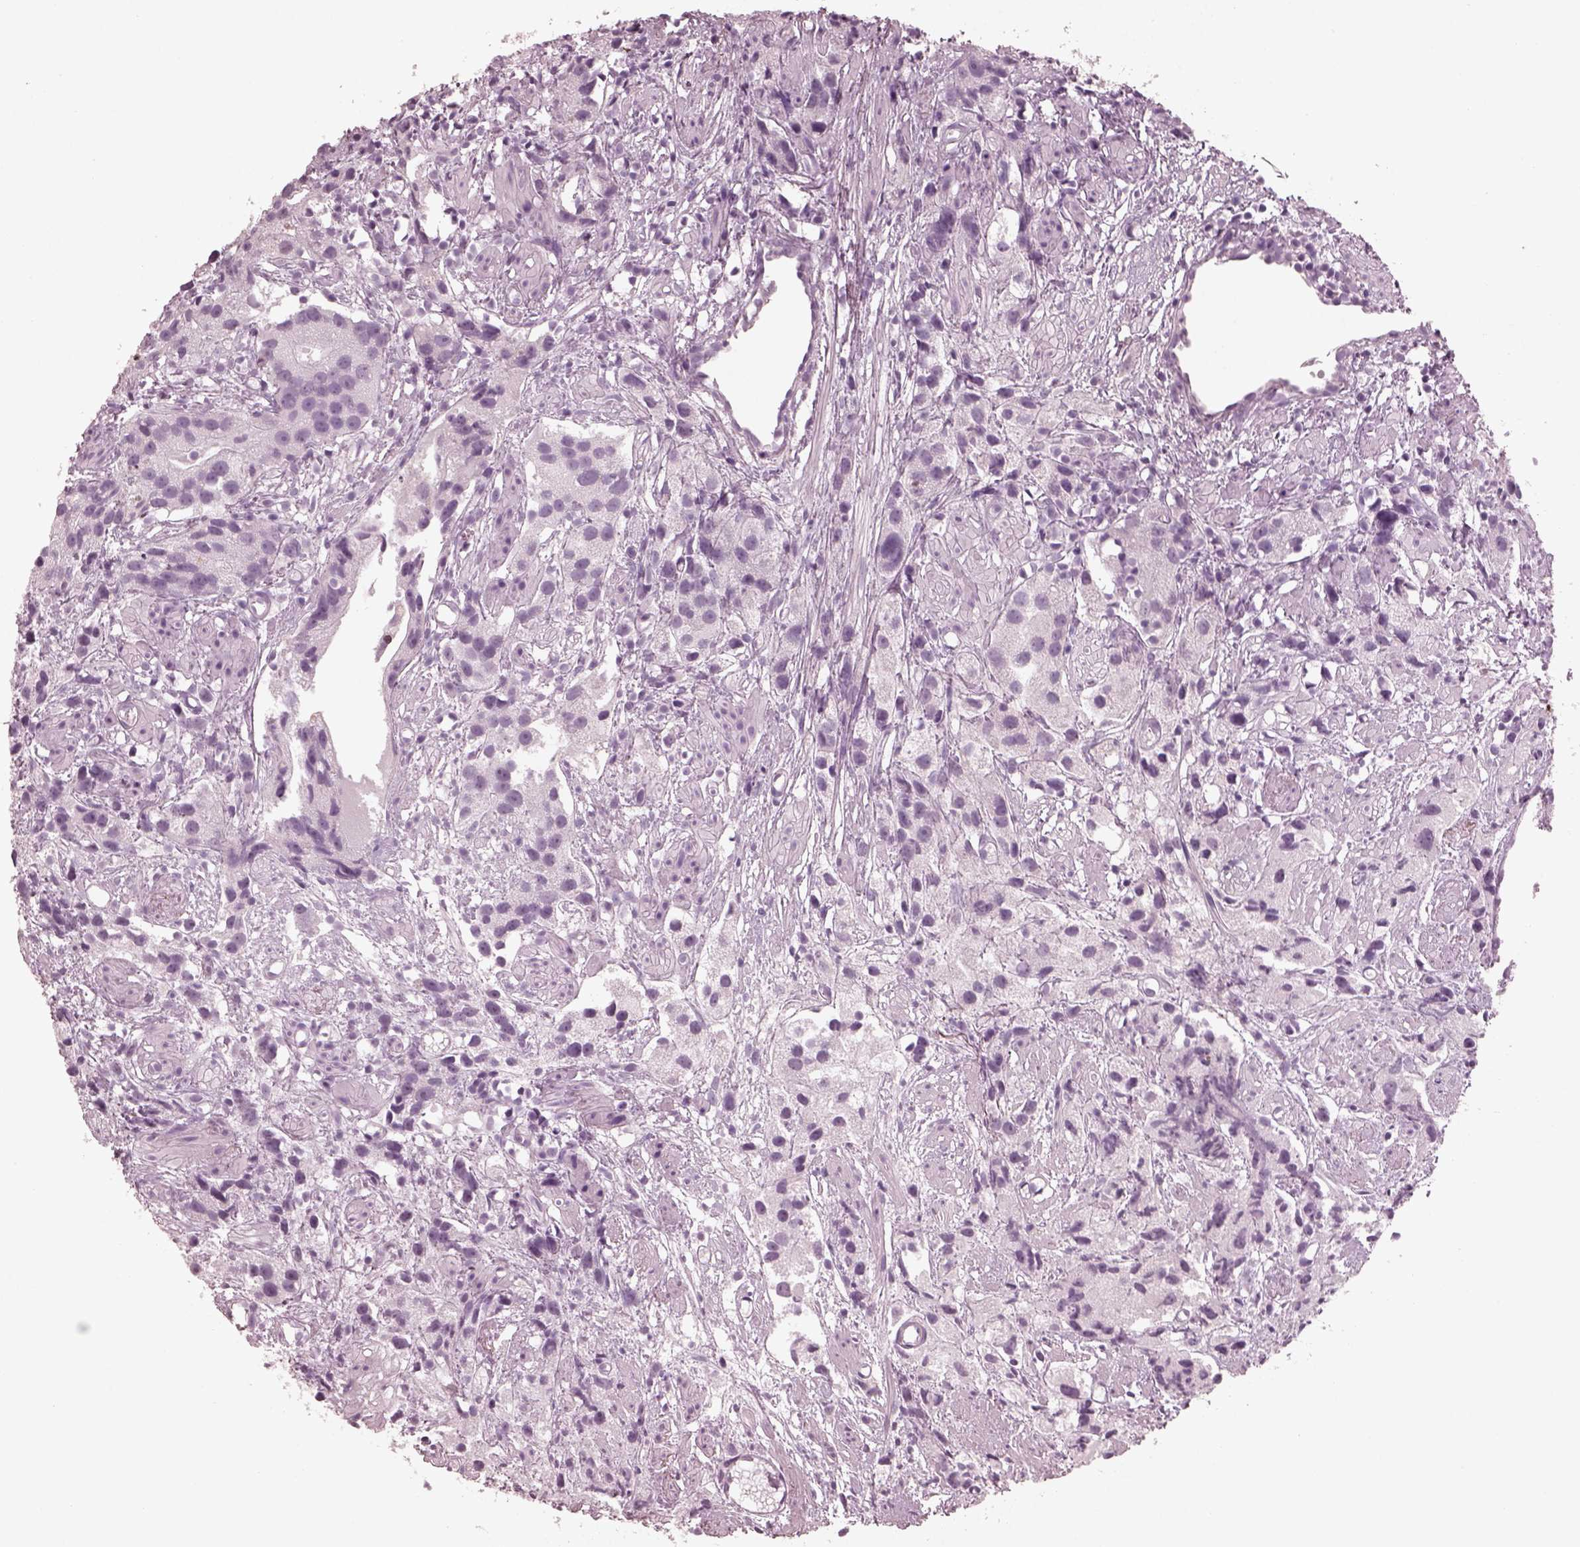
{"staining": {"intensity": "negative", "quantity": "none", "location": "none"}, "tissue": "prostate cancer", "cell_type": "Tumor cells", "image_type": "cancer", "snomed": [{"axis": "morphology", "description": "Adenocarcinoma, High grade"}, {"axis": "topography", "description": "Prostate"}], "caption": "A high-resolution image shows IHC staining of prostate high-grade adenocarcinoma, which reveals no significant positivity in tumor cells.", "gene": "C2orf81", "patient": {"sex": "male", "age": 68}}